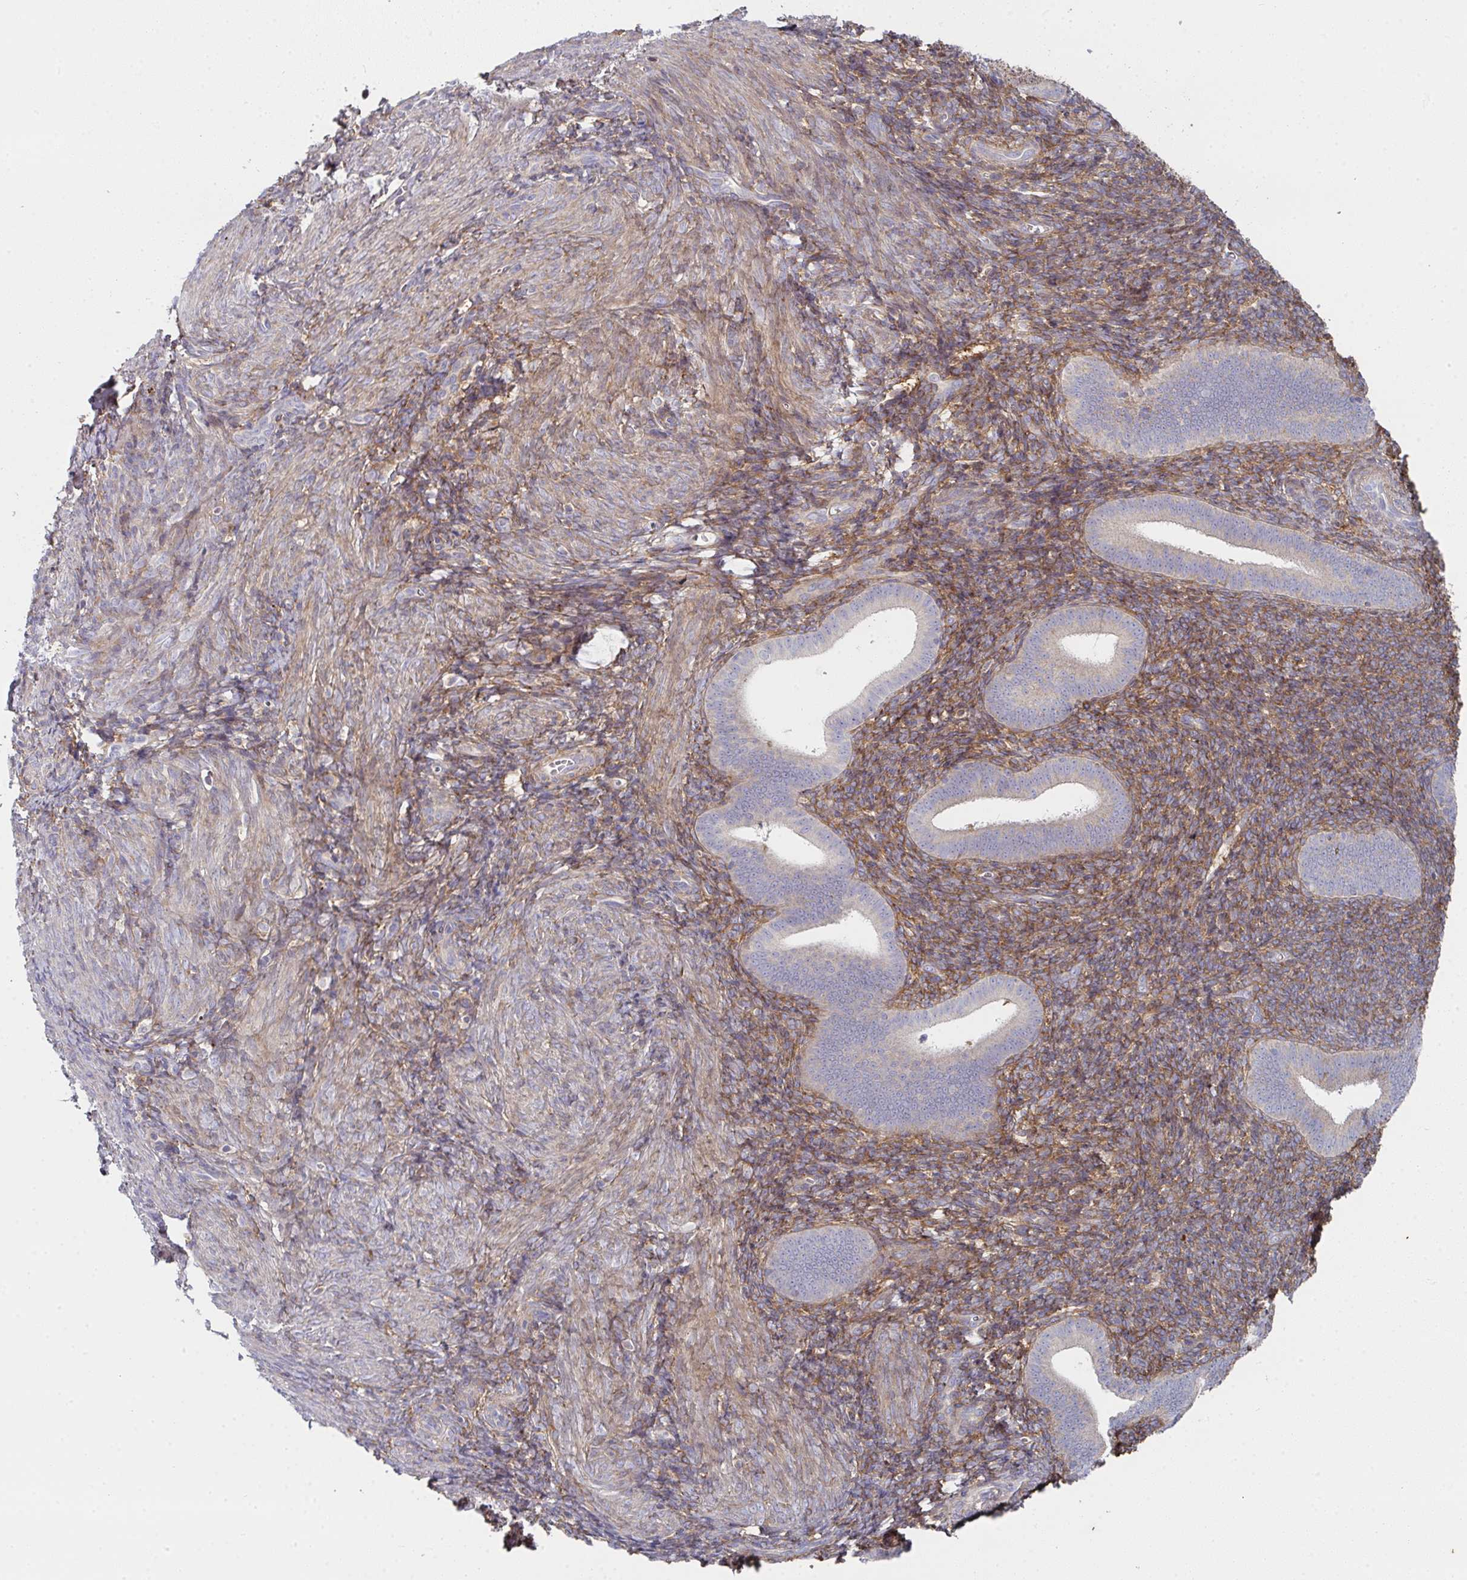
{"staining": {"intensity": "moderate", "quantity": ">75%", "location": "cytoplasmic/membranous"}, "tissue": "endometrium", "cell_type": "Cells in endometrial stroma", "image_type": "normal", "snomed": [{"axis": "morphology", "description": "Normal tissue, NOS"}, {"axis": "topography", "description": "Endometrium"}], "caption": "Protein expression by immunohistochemistry (IHC) reveals moderate cytoplasmic/membranous staining in approximately >75% of cells in endometrial stroma in unremarkable endometrium.", "gene": "RHEBL1", "patient": {"sex": "female", "age": 25}}